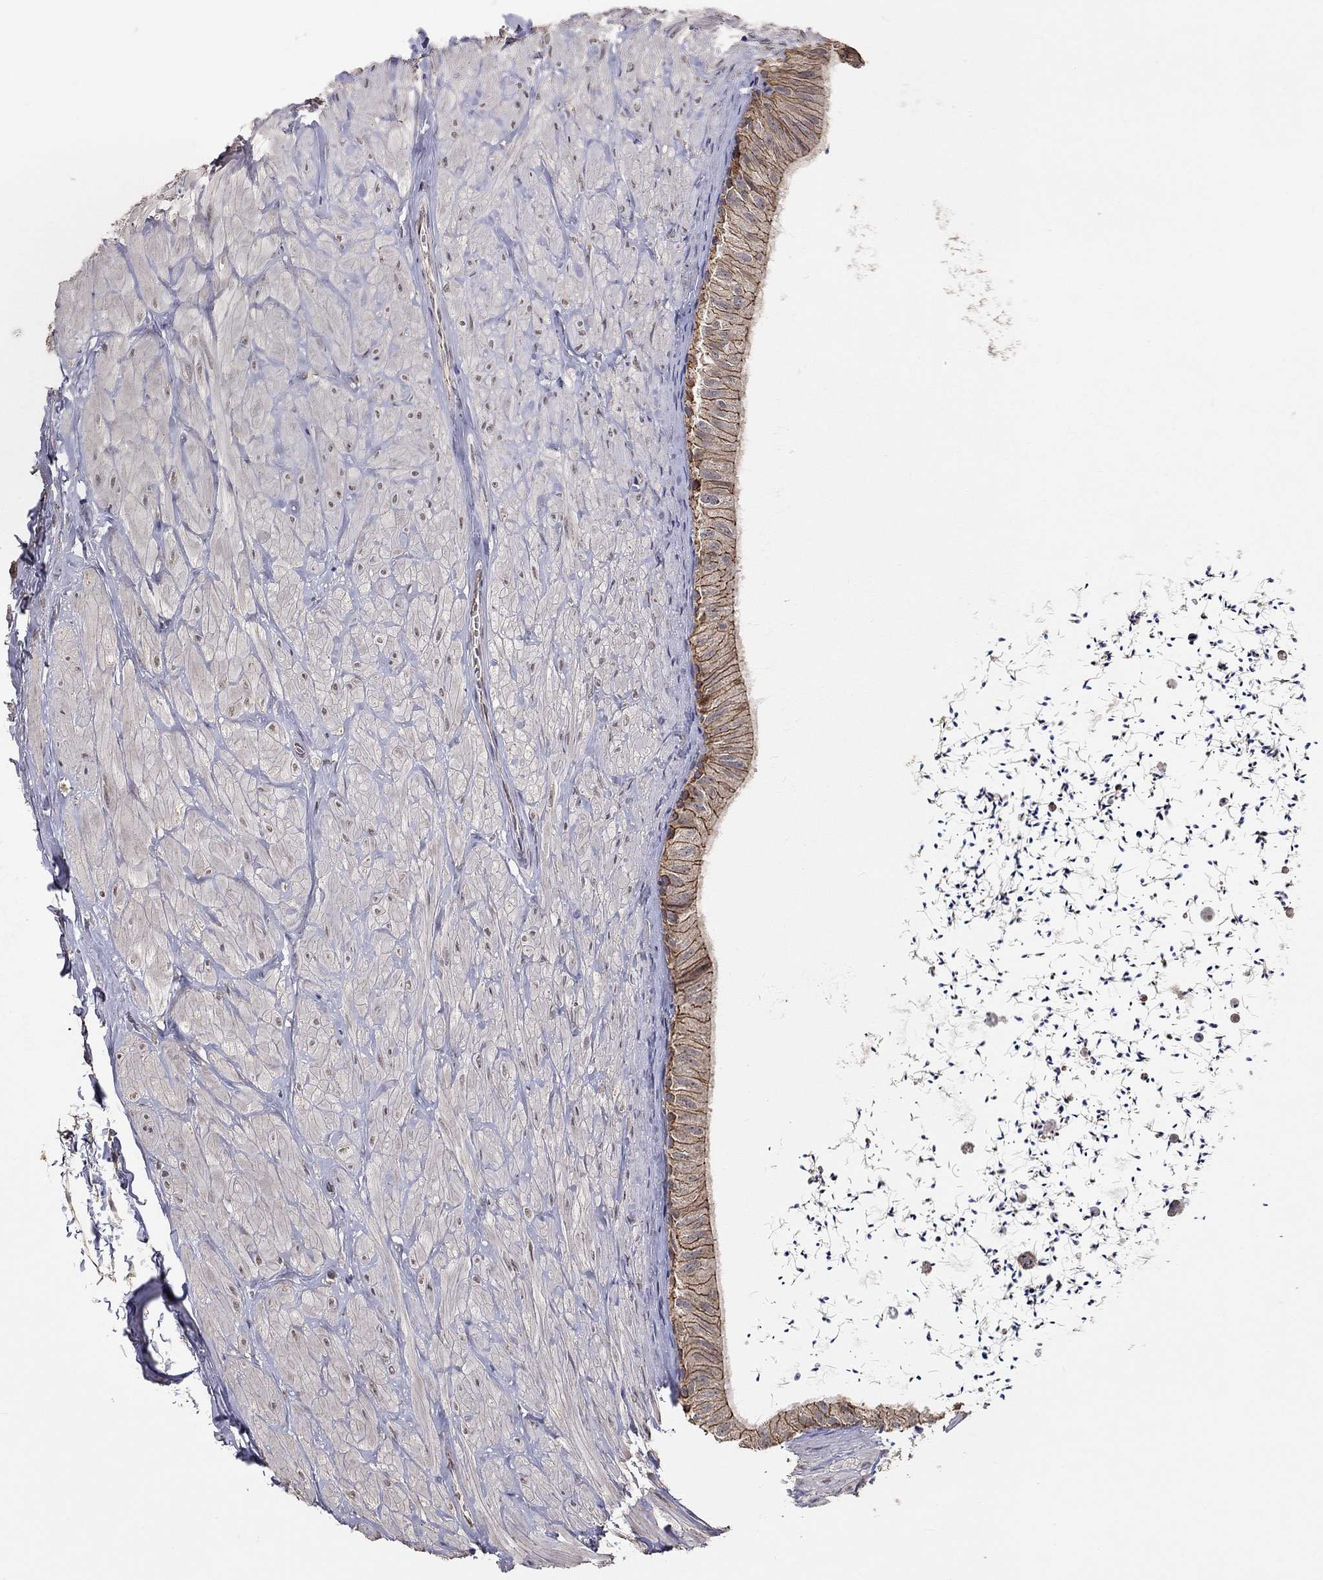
{"staining": {"intensity": "moderate", "quantity": ">75%", "location": "cytoplasmic/membranous"}, "tissue": "epididymis", "cell_type": "Glandular cells", "image_type": "normal", "snomed": [{"axis": "morphology", "description": "Normal tissue, NOS"}, {"axis": "topography", "description": "Epididymis"}], "caption": "Protein staining of normal epididymis demonstrates moderate cytoplasmic/membranous positivity in about >75% of glandular cells.", "gene": "ANKRA2", "patient": {"sex": "male", "age": 32}}